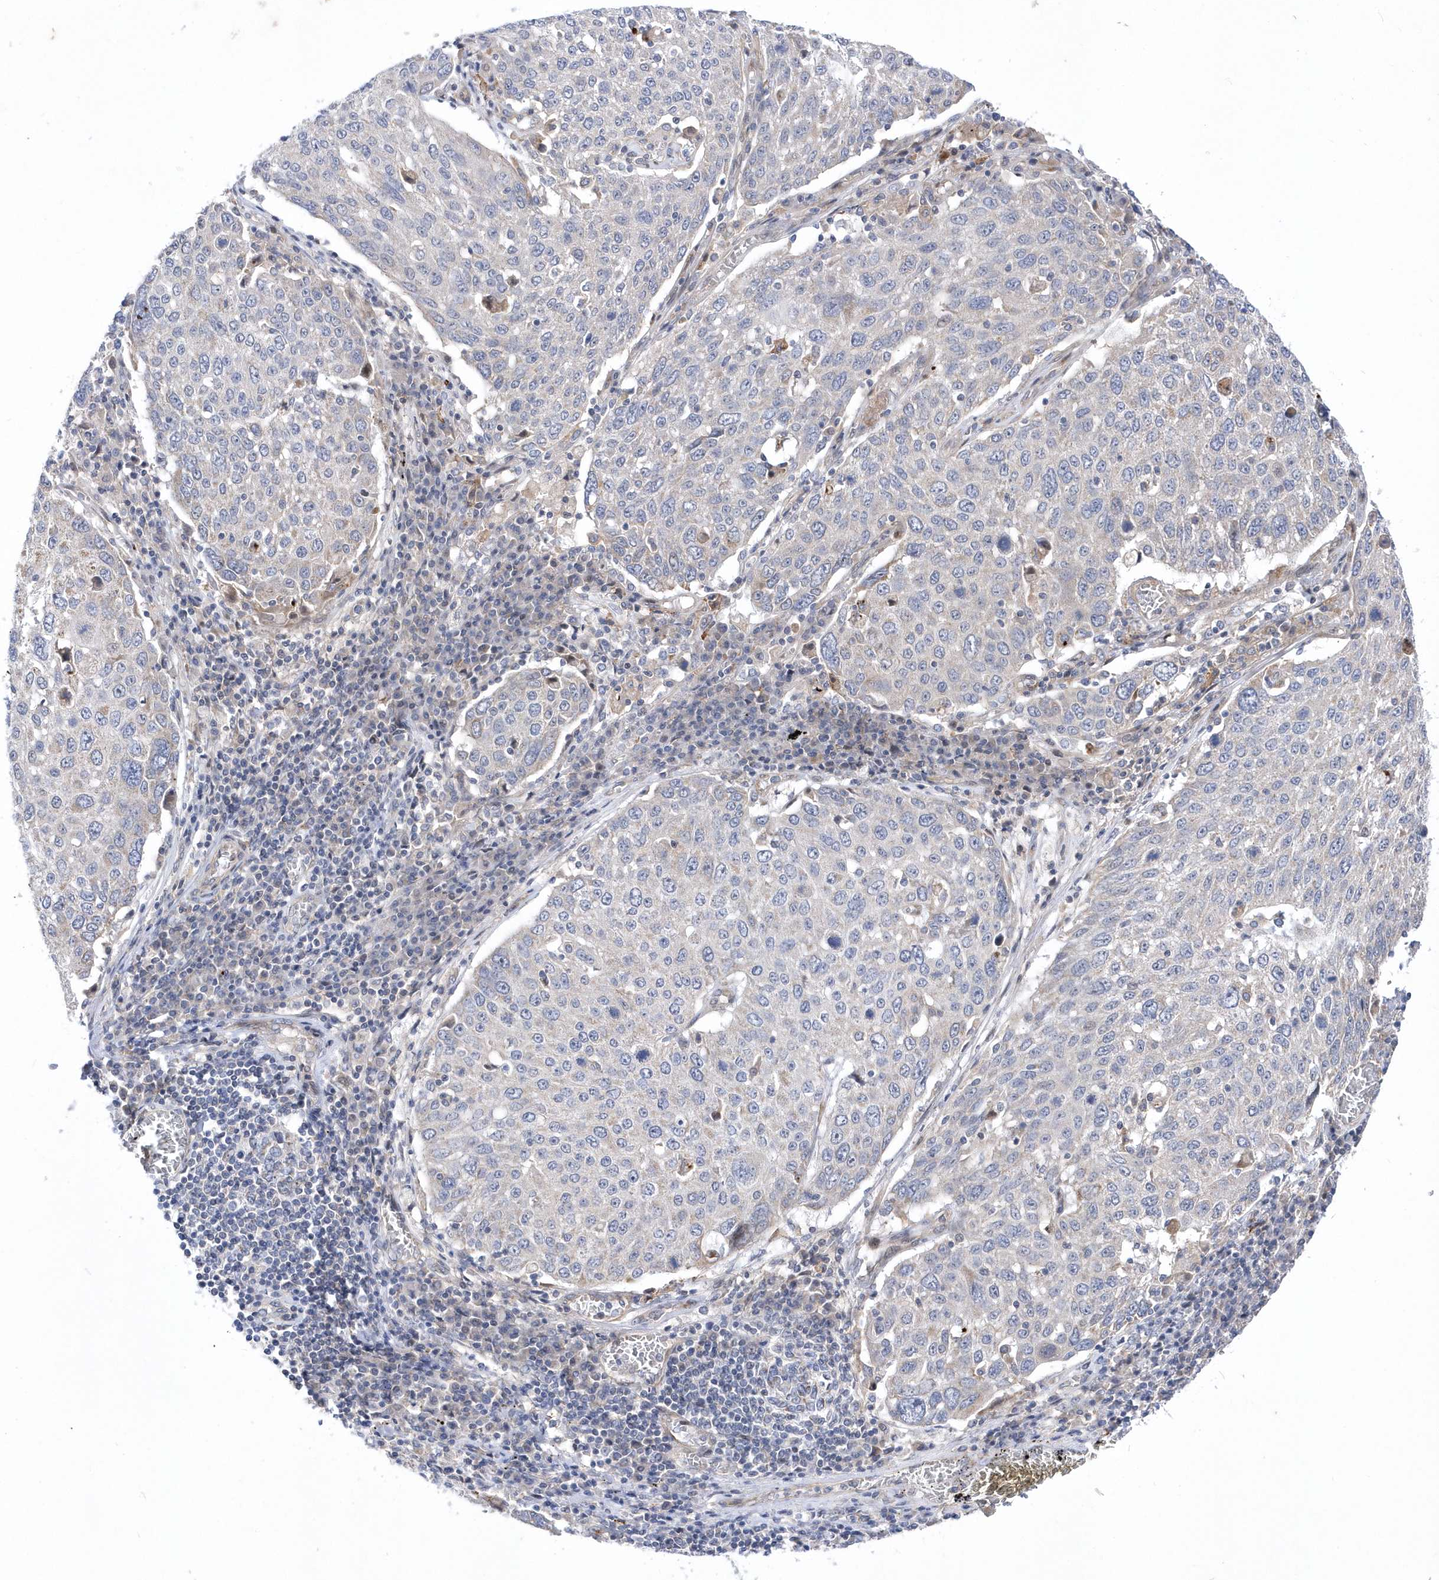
{"staining": {"intensity": "negative", "quantity": "none", "location": "none"}, "tissue": "lung cancer", "cell_type": "Tumor cells", "image_type": "cancer", "snomed": [{"axis": "morphology", "description": "Squamous cell carcinoma, NOS"}, {"axis": "topography", "description": "Lung"}], "caption": "Immunohistochemical staining of lung cancer (squamous cell carcinoma) reveals no significant expression in tumor cells.", "gene": "LONRF2", "patient": {"sex": "male", "age": 65}}